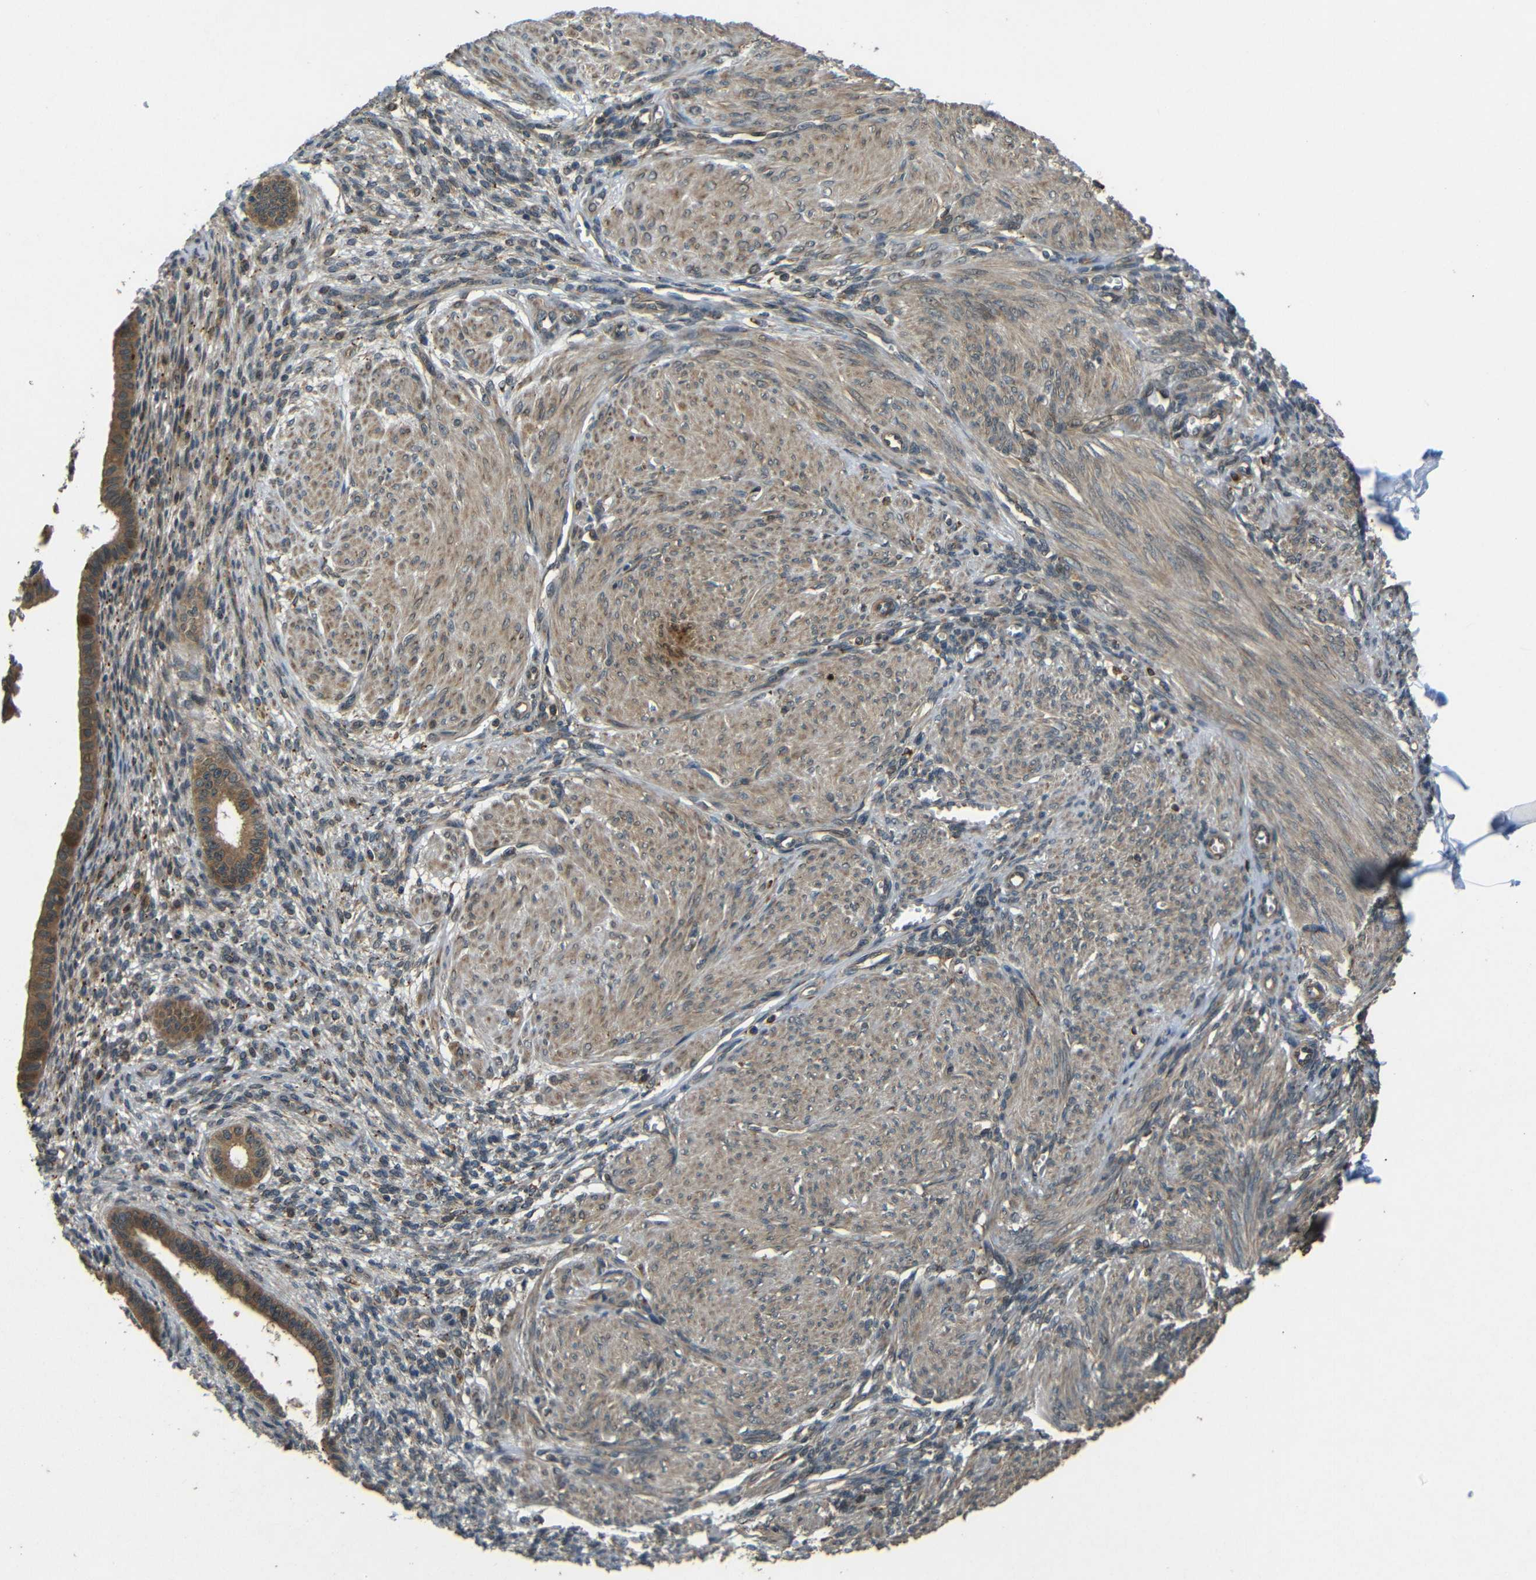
{"staining": {"intensity": "weak", "quantity": ">75%", "location": "cytoplasmic/membranous"}, "tissue": "endometrium", "cell_type": "Cells in endometrial stroma", "image_type": "normal", "snomed": [{"axis": "morphology", "description": "Normal tissue, NOS"}, {"axis": "topography", "description": "Endometrium"}], "caption": "A brown stain labels weak cytoplasmic/membranous expression of a protein in cells in endometrial stroma of unremarkable human endometrium. The staining was performed using DAB (3,3'-diaminobenzidine), with brown indicating positive protein expression. Nuclei are stained blue with hematoxylin.", "gene": "EPHB2", "patient": {"sex": "female", "age": 72}}